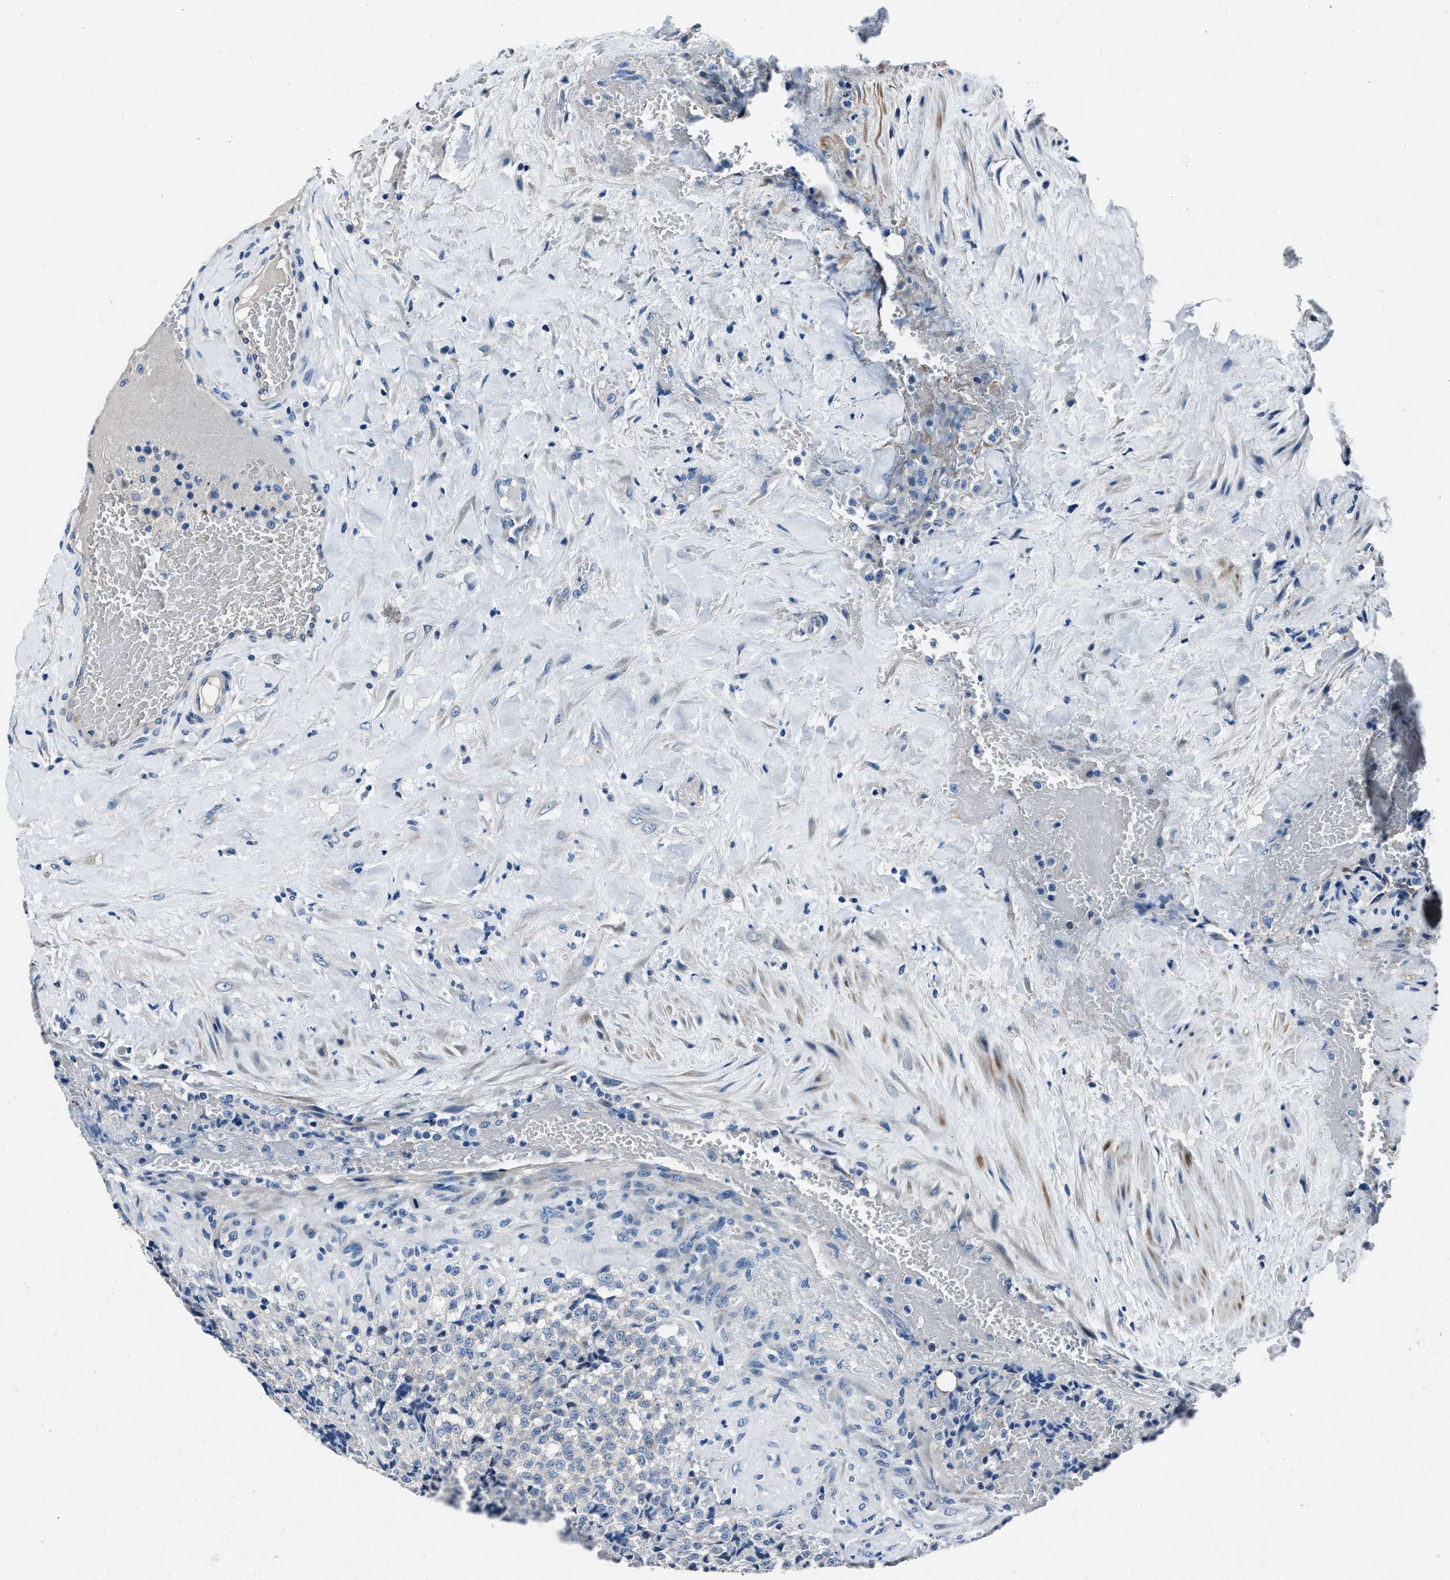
{"staining": {"intensity": "negative", "quantity": "none", "location": "none"}, "tissue": "testis cancer", "cell_type": "Tumor cells", "image_type": "cancer", "snomed": [{"axis": "morphology", "description": "Seminoma, NOS"}, {"axis": "topography", "description": "Testis"}], "caption": "Immunohistochemical staining of seminoma (testis) exhibits no significant expression in tumor cells.", "gene": "NACAD", "patient": {"sex": "male", "age": 59}}